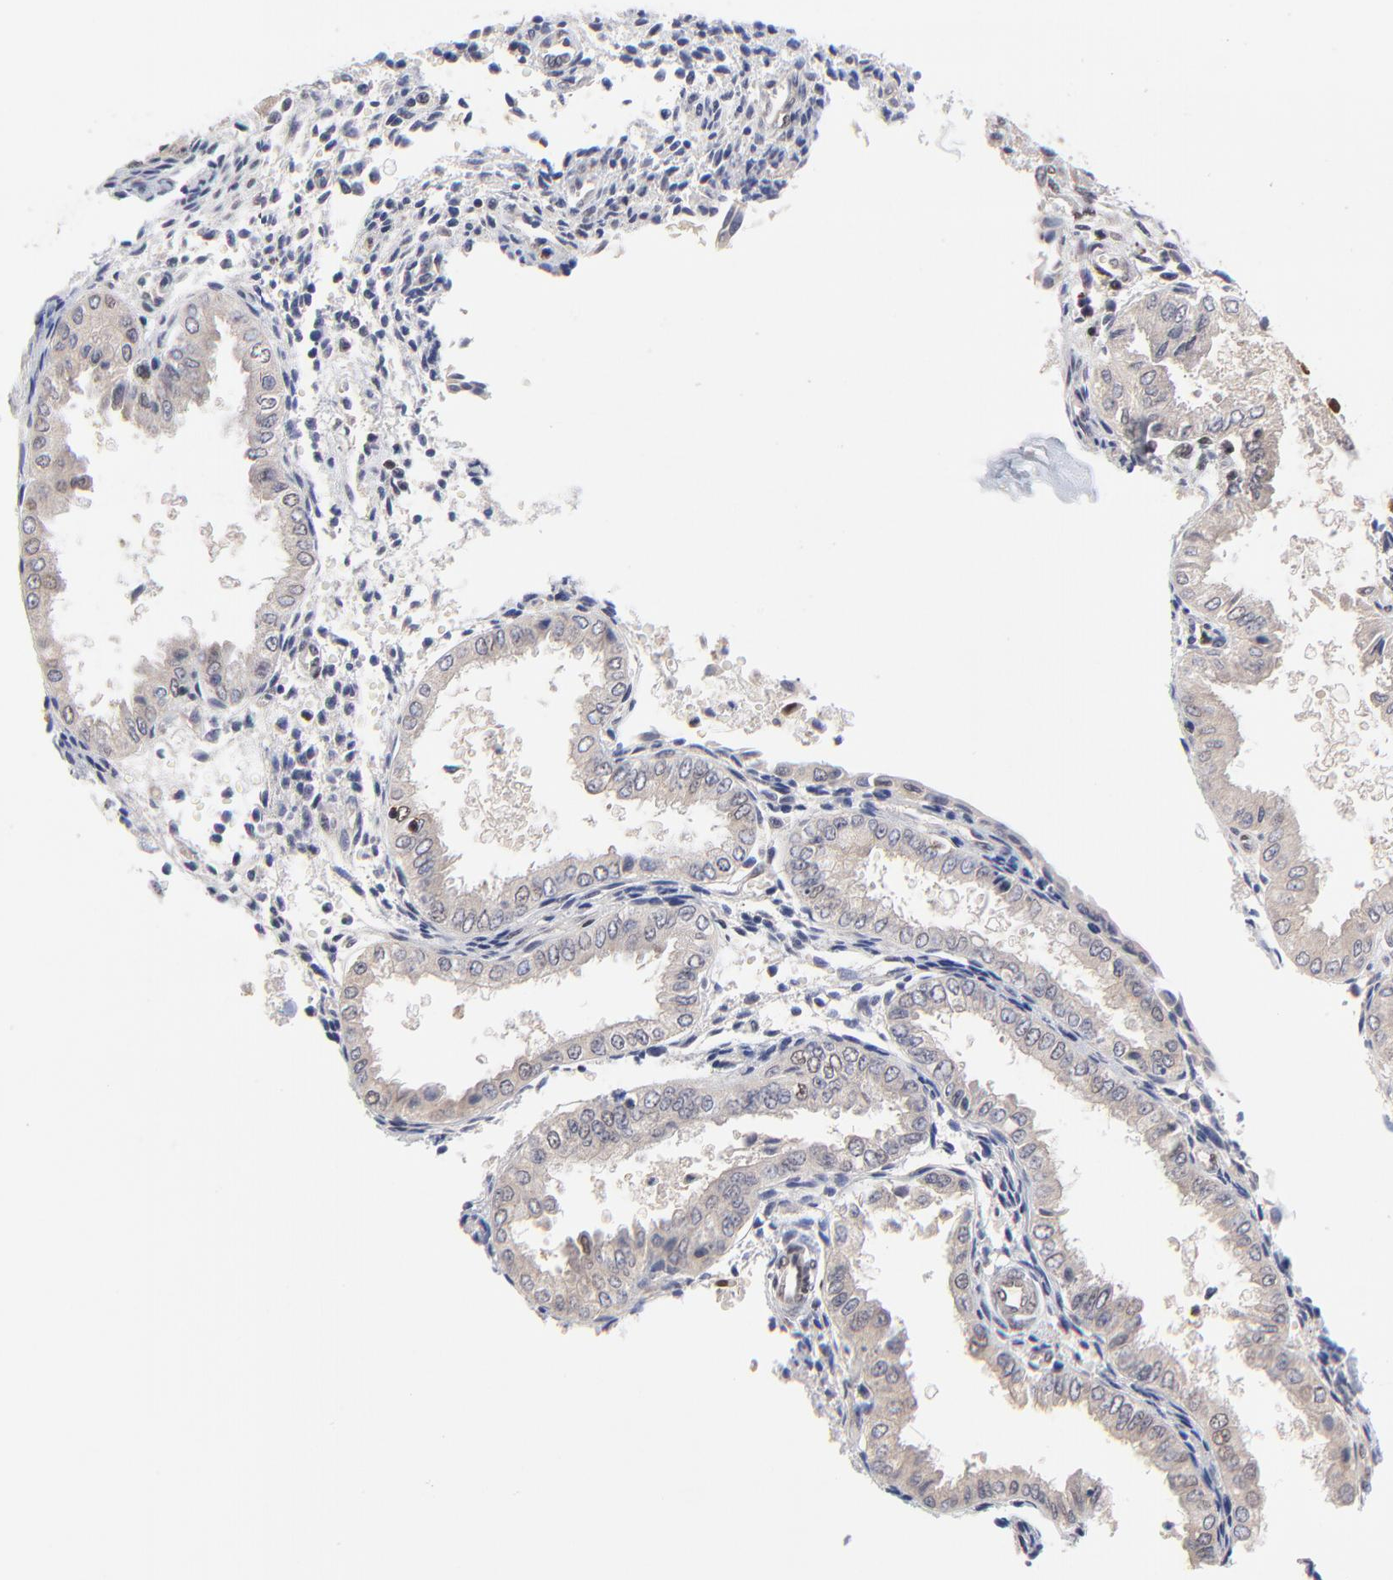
{"staining": {"intensity": "negative", "quantity": "none", "location": "none"}, "tissue": "endometrium", "cell_type": "Cells in endometrial stroma", "image_type": "normal", "snomed": [{"axis": "morphology", "description": "Normal tissue, NOS"}, {"axis": "topography", "description": "Endometrium"}], "caption": "This is an IHC photomicrograph of benign endometrium. There is no positivity in cells in endometrial stroma.", "gene": "DSN1", "patient": {"sex": "female", "age": 33}}